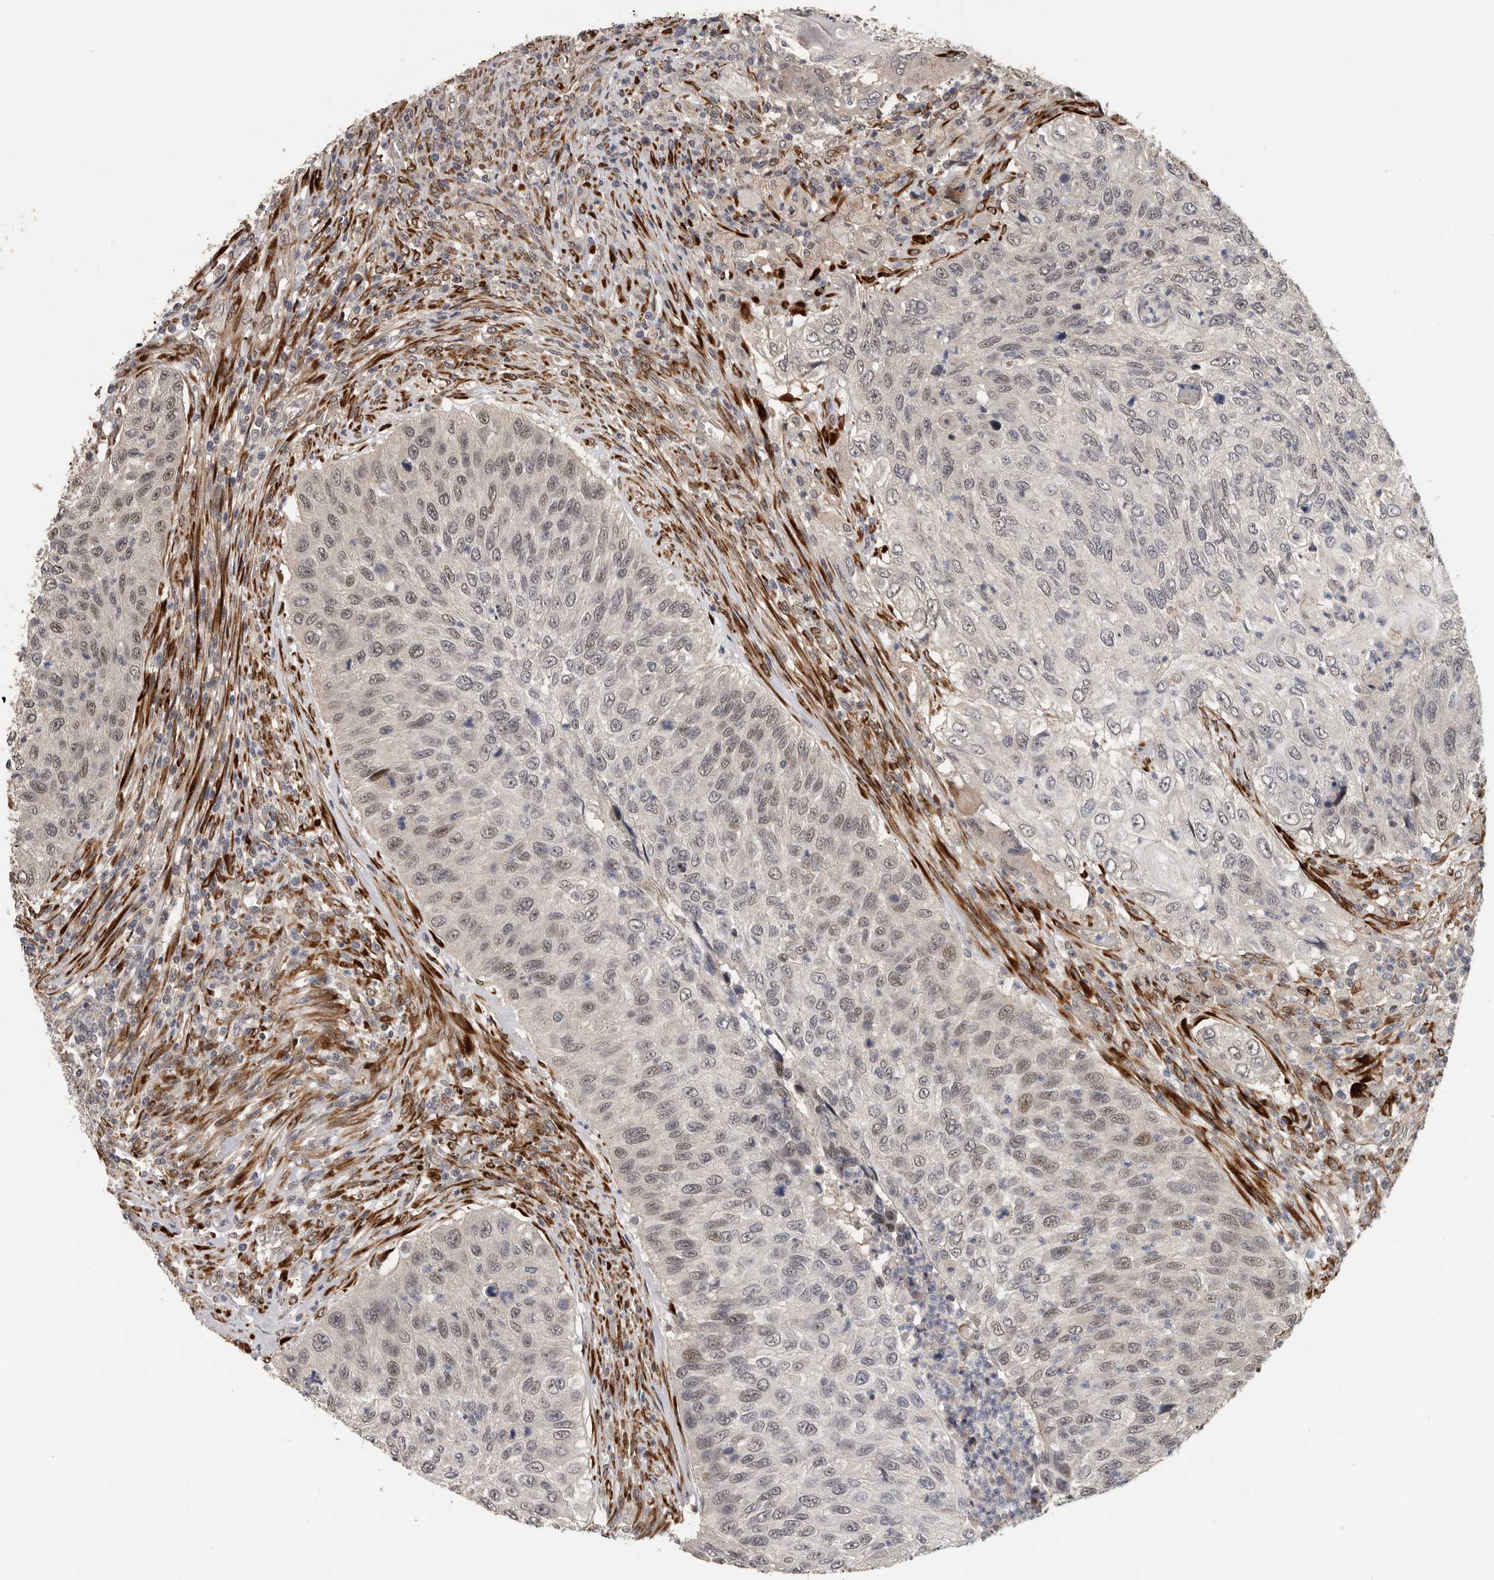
{"staining": {"intensity": "weak", "quantity": "25%-75%", "location": "nuclear"}, "tissue": "urothelial cancer", "cell_type": "Tumor cells", "image_type": "cancer", "snomed": [{"axis": "morphology", "description": "Urothelial carcinoma, High grade"}, {"axis": "topography", "description": "Urinary bladder"}], "caption": "Immunohistochemistry (IHC) (DAB (3,3'-diaminobenzidine)) staining of high-grade urothelial carcinoma displays weak nuclear protein expression in about 25%-75% of tumor cells.", "gene": "HENMT1", "patient": {"sex": "female", "age": 60}}